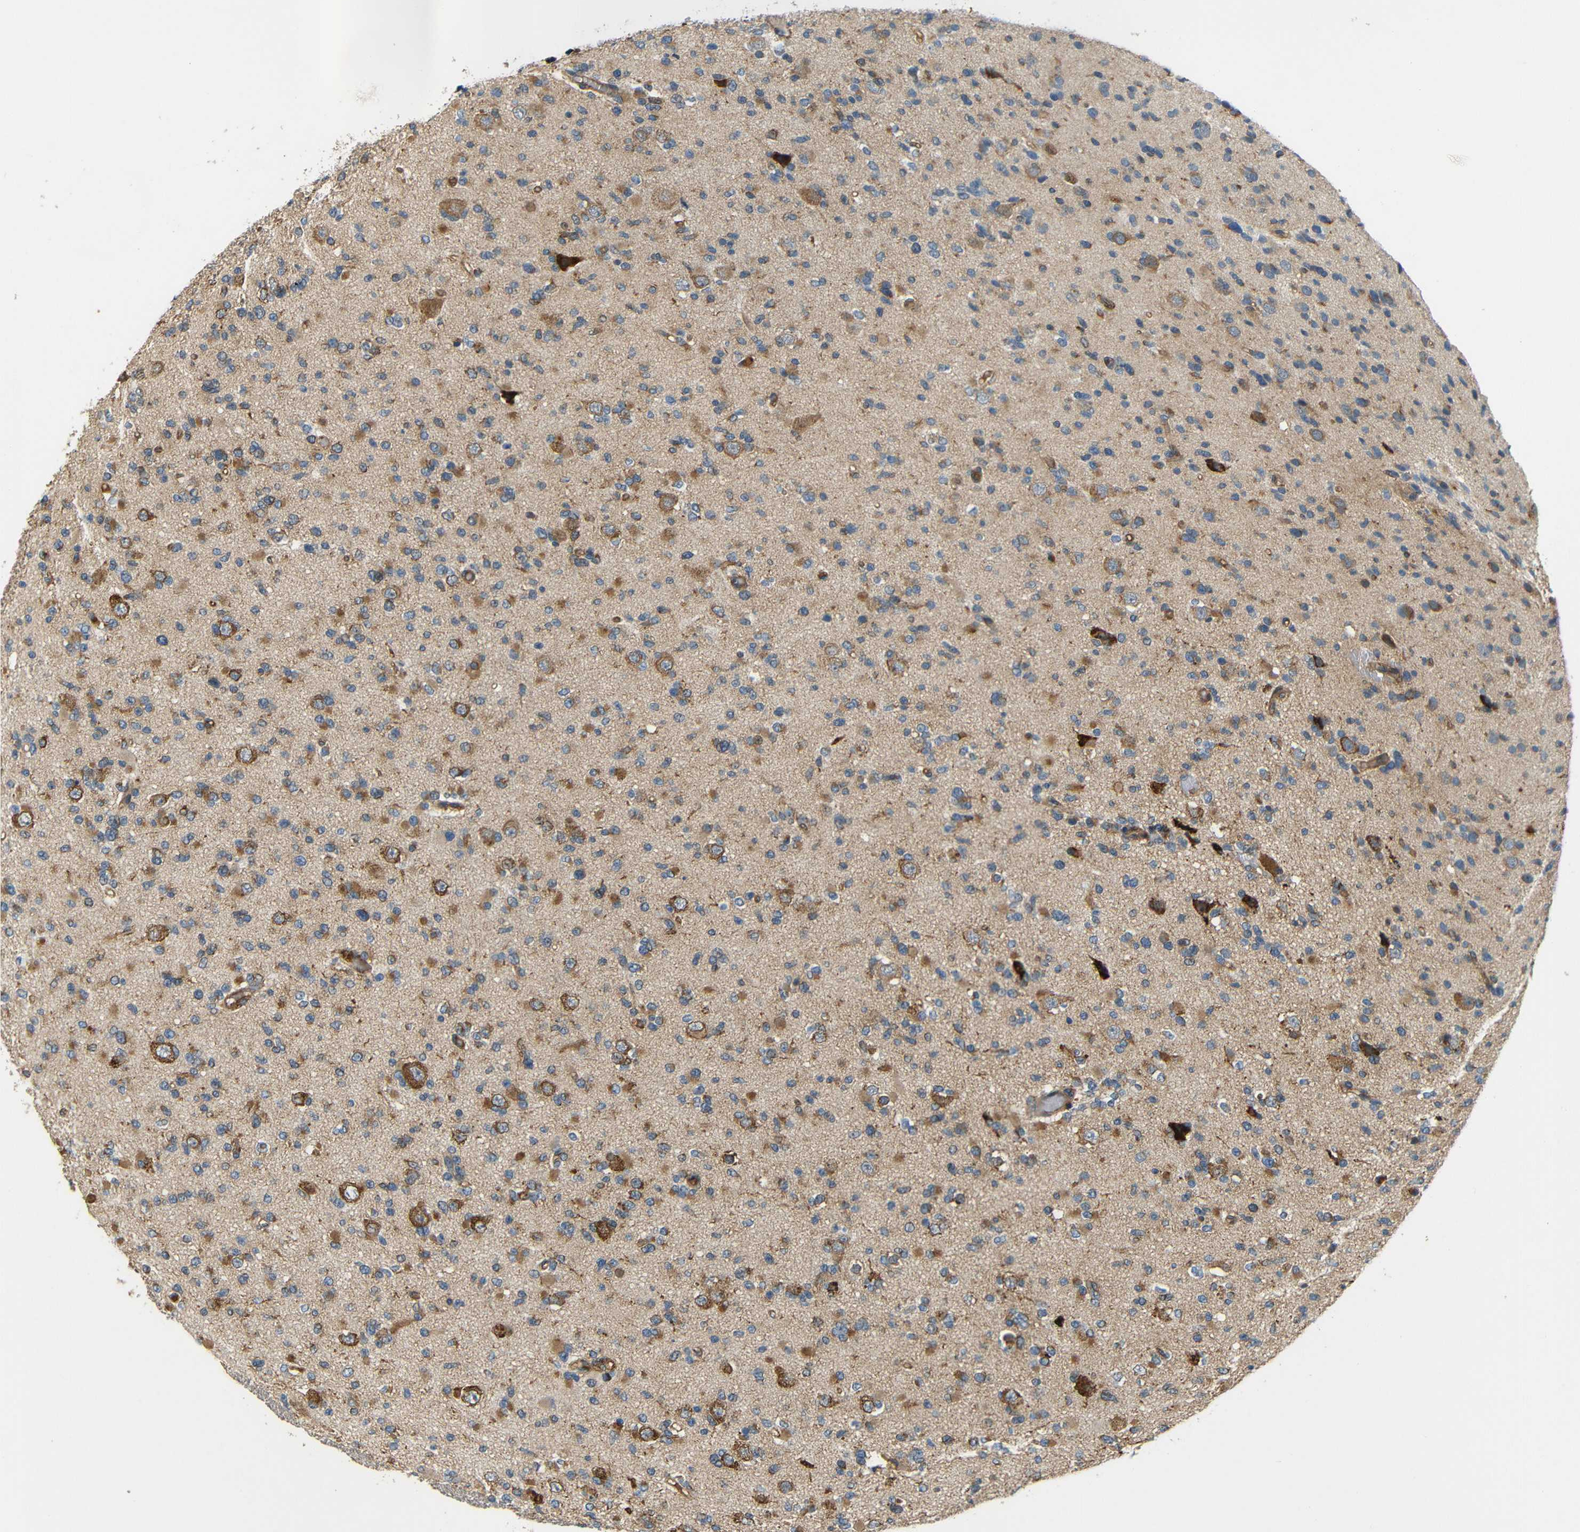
{"staining": {"intensity": "moderate", "quantity": ">75%", "location": "cytoplasmic/membranous"}, "tissue": "glioma", "cell_type": "Tumor cells", "image_type": "cancer", "snomed": [{"axis": "morphology", "description": "Glioma, malignant, Low grade"}, {"axis": "topography", "description": "Brain"}], "caption": "Glioma was stained to show a protein in brown. There is medium levels of moderate cytoplasmic/membranous expression in about >75% of tumor cells.", "gene": "ATP7A", "patient": {"sex": "female", "age": 22}}